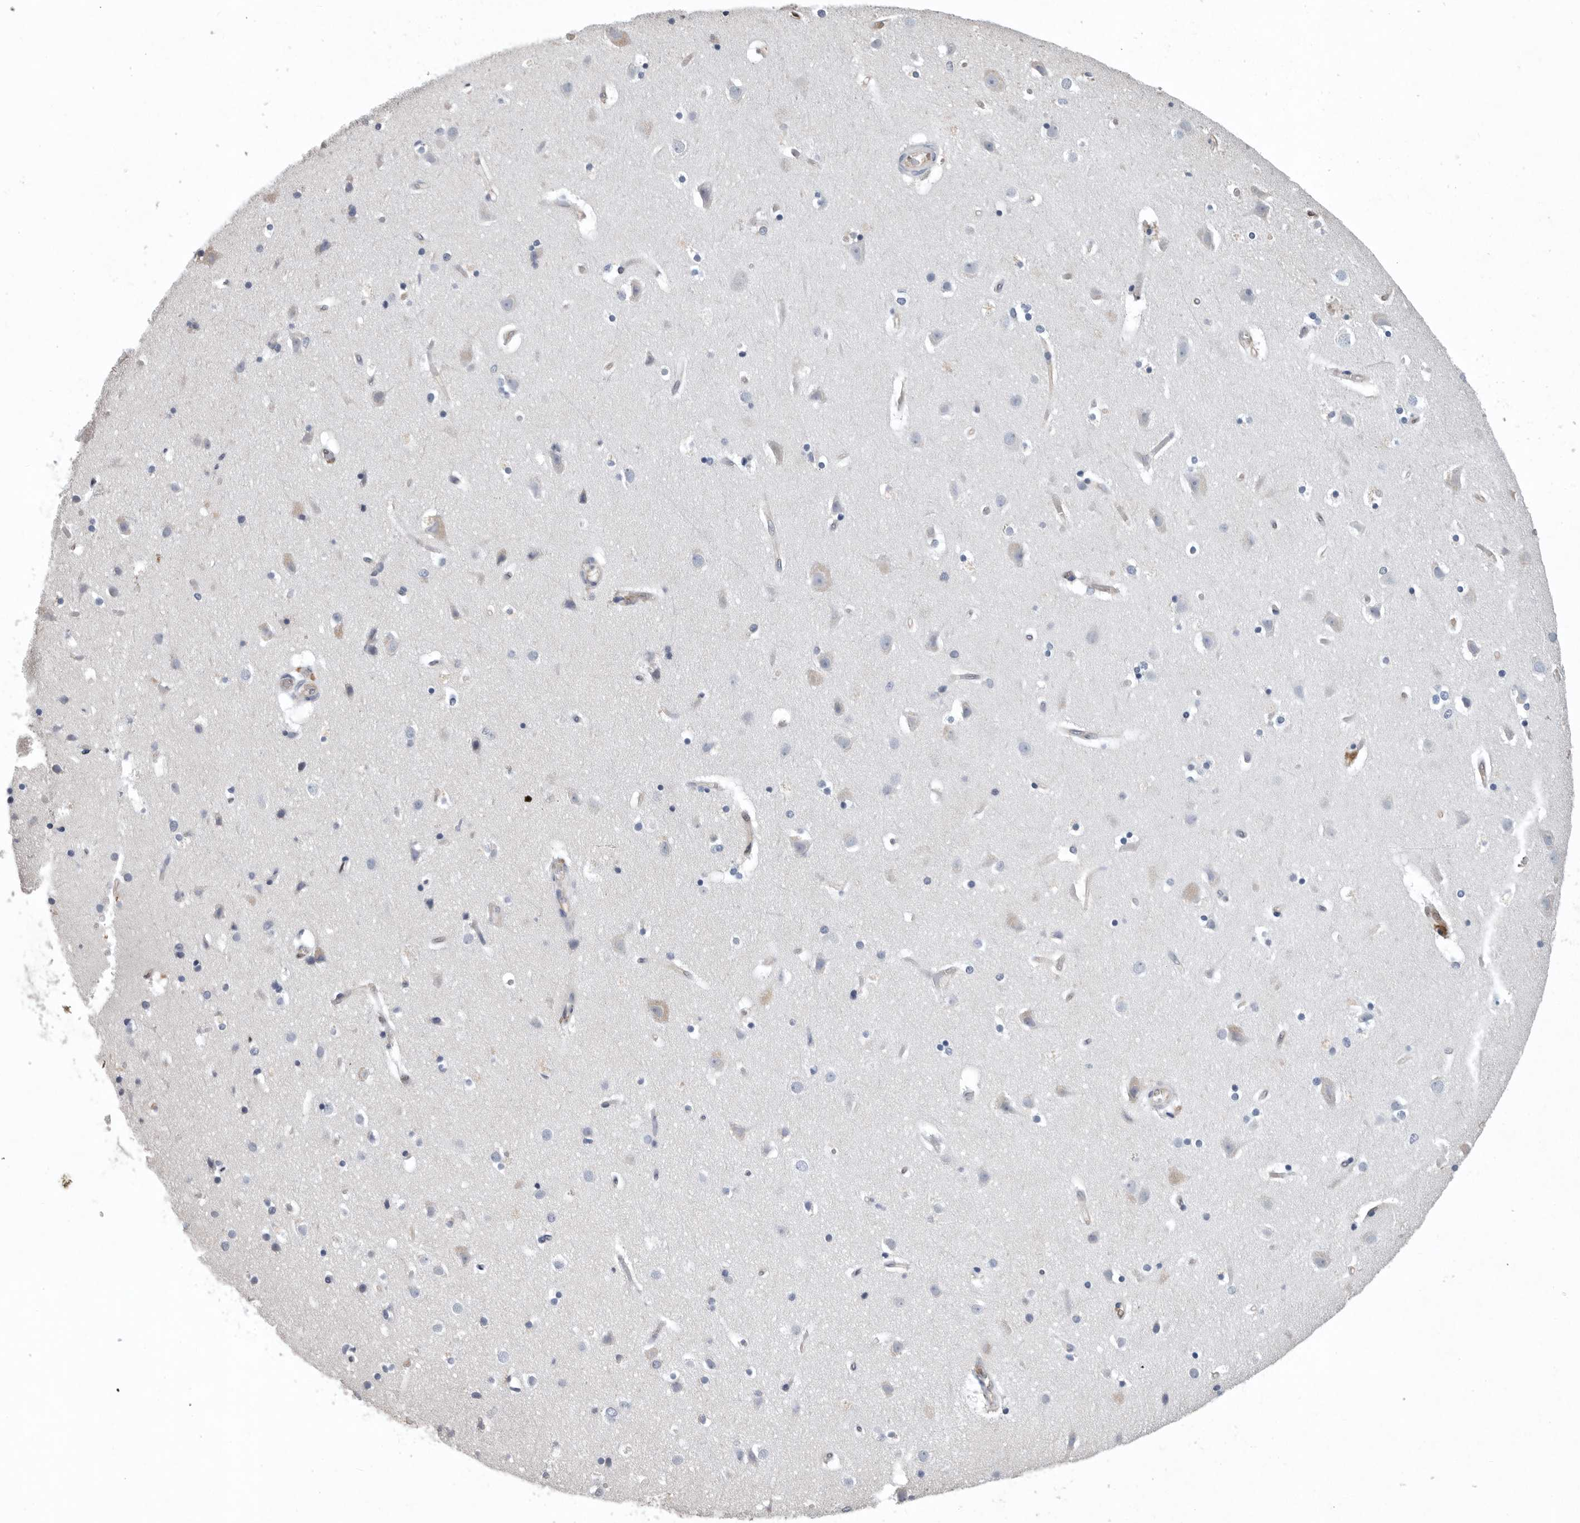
{"staining": {"intensity": "weak", "quantity": ">75%", "location": "cytoplasmic/membranous"}, "tissue": "cerebral cortex", "cell_type": "Endothelial cells", "image_type": "normal", "snomed": [{"axis": "morphology", "description": "Normal tissue, NOS"}, {"axis": "topography", "description": "Cerebral cortex"}], "caption": "A histopathology image of human cerebral cortex stained for a protein exhibits weak cytoplasmic/membranous brown staining in endothelial cells. Using DAB (3,3'-diaminobenzidine) (brown) and hematoxylin (blue) stains, captured at high magnification using brightfield microscopy.", "gene": "PDCD4", "patient": {"sex": "male", "age": 54}}